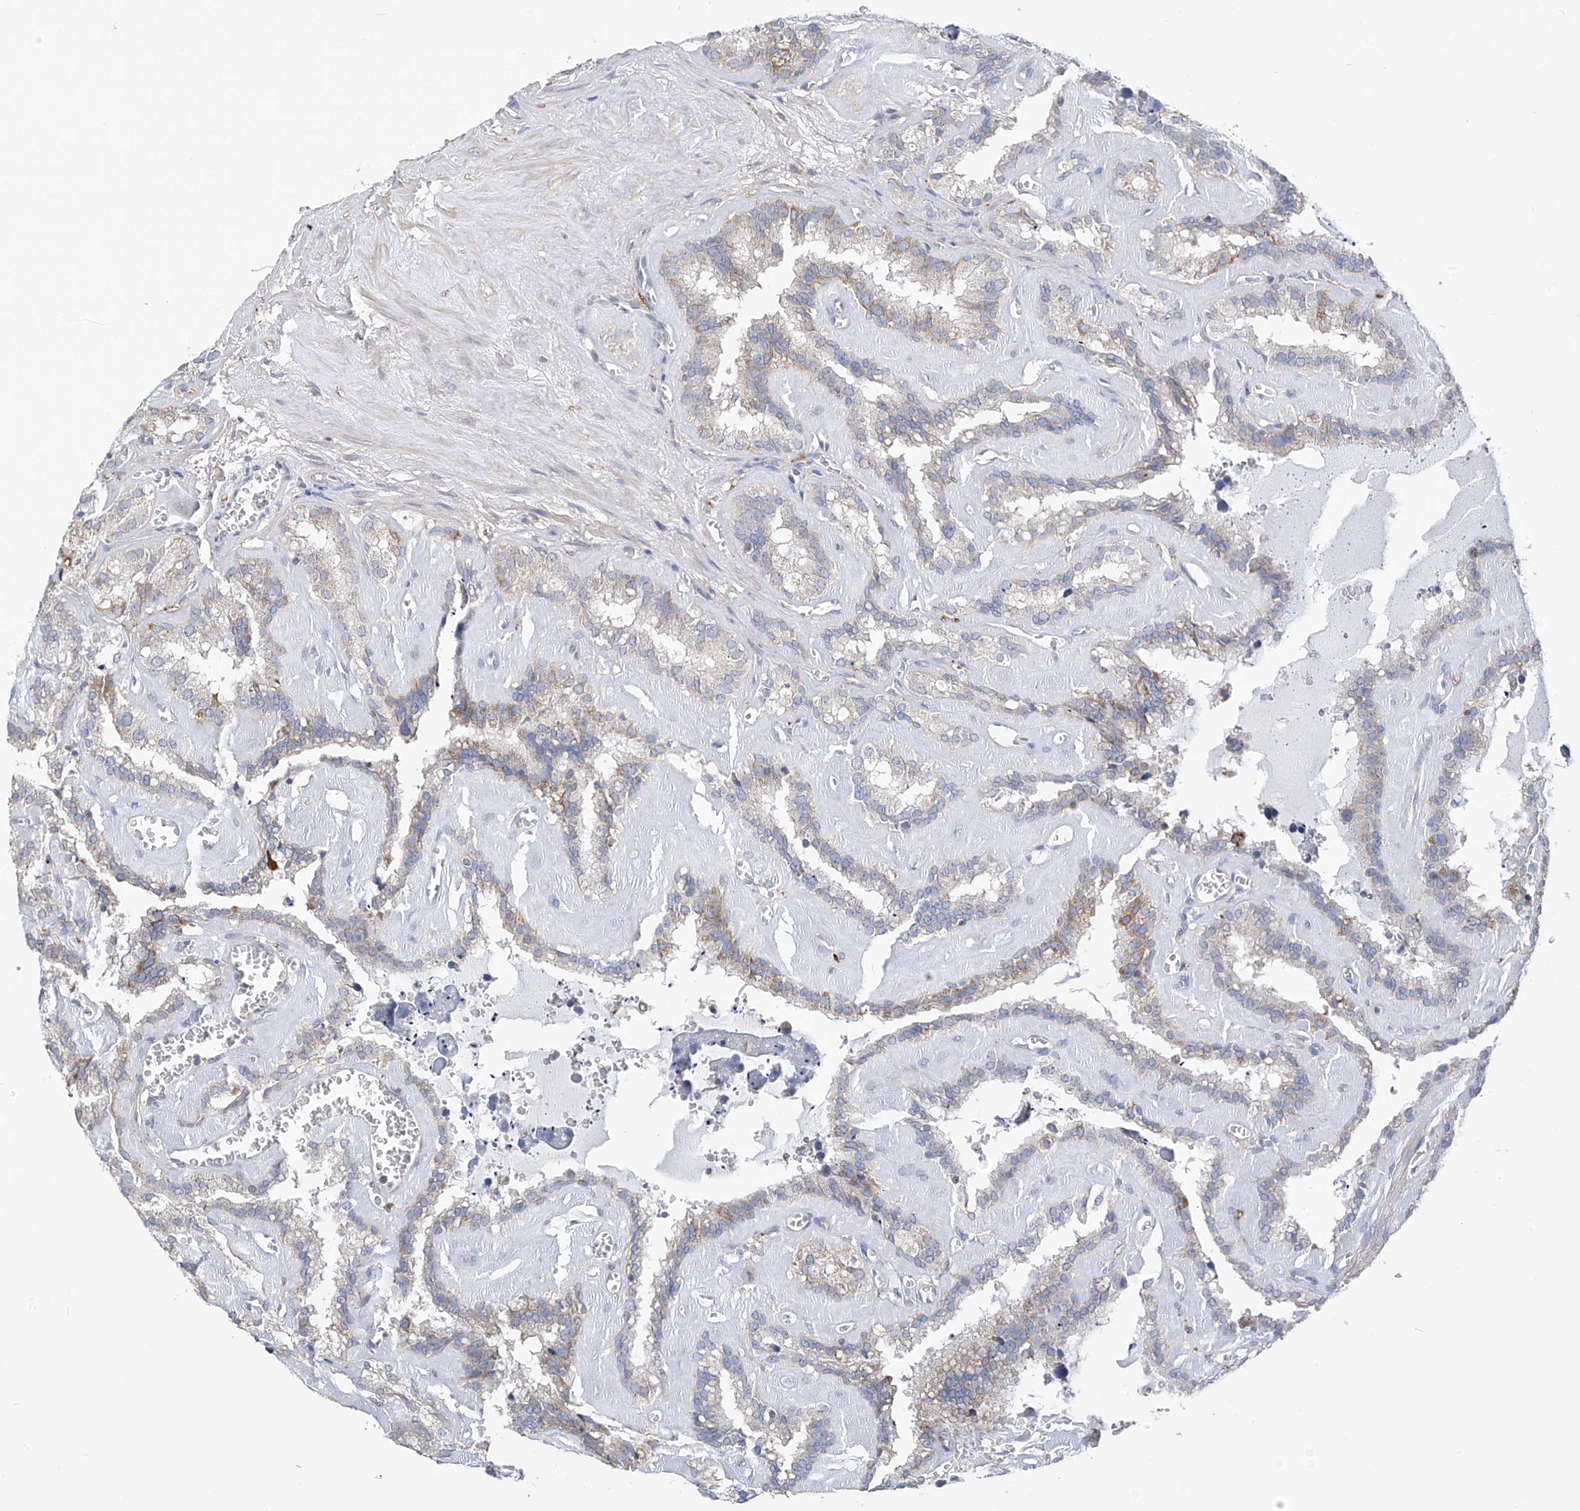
{"staining": {"intensity": "weak", "quantity": "25%-75%", "location": "cytoplasmic/membranous"}, "tissue": "seminal vesicle", "cell_type": "Glandular cells", "image_type": "normal", "snomed": [{"axis": "morphology", "description": "Normal tissue, NOS"}, {"axis": "topography", "description": "Prostate"}, {"axis": "topography", "description": "Seminal veicle"}], "caption": "Protein expression analysis of unremarkable seminal vesicle displays weak cytoplasmic/membranous staining in about 25%-75% of glandular cells. (Brightfield microscopy of DAB IHC at high magnification).", "gene": "SYN3", "patient": {"sex": "male", "age": 59}}